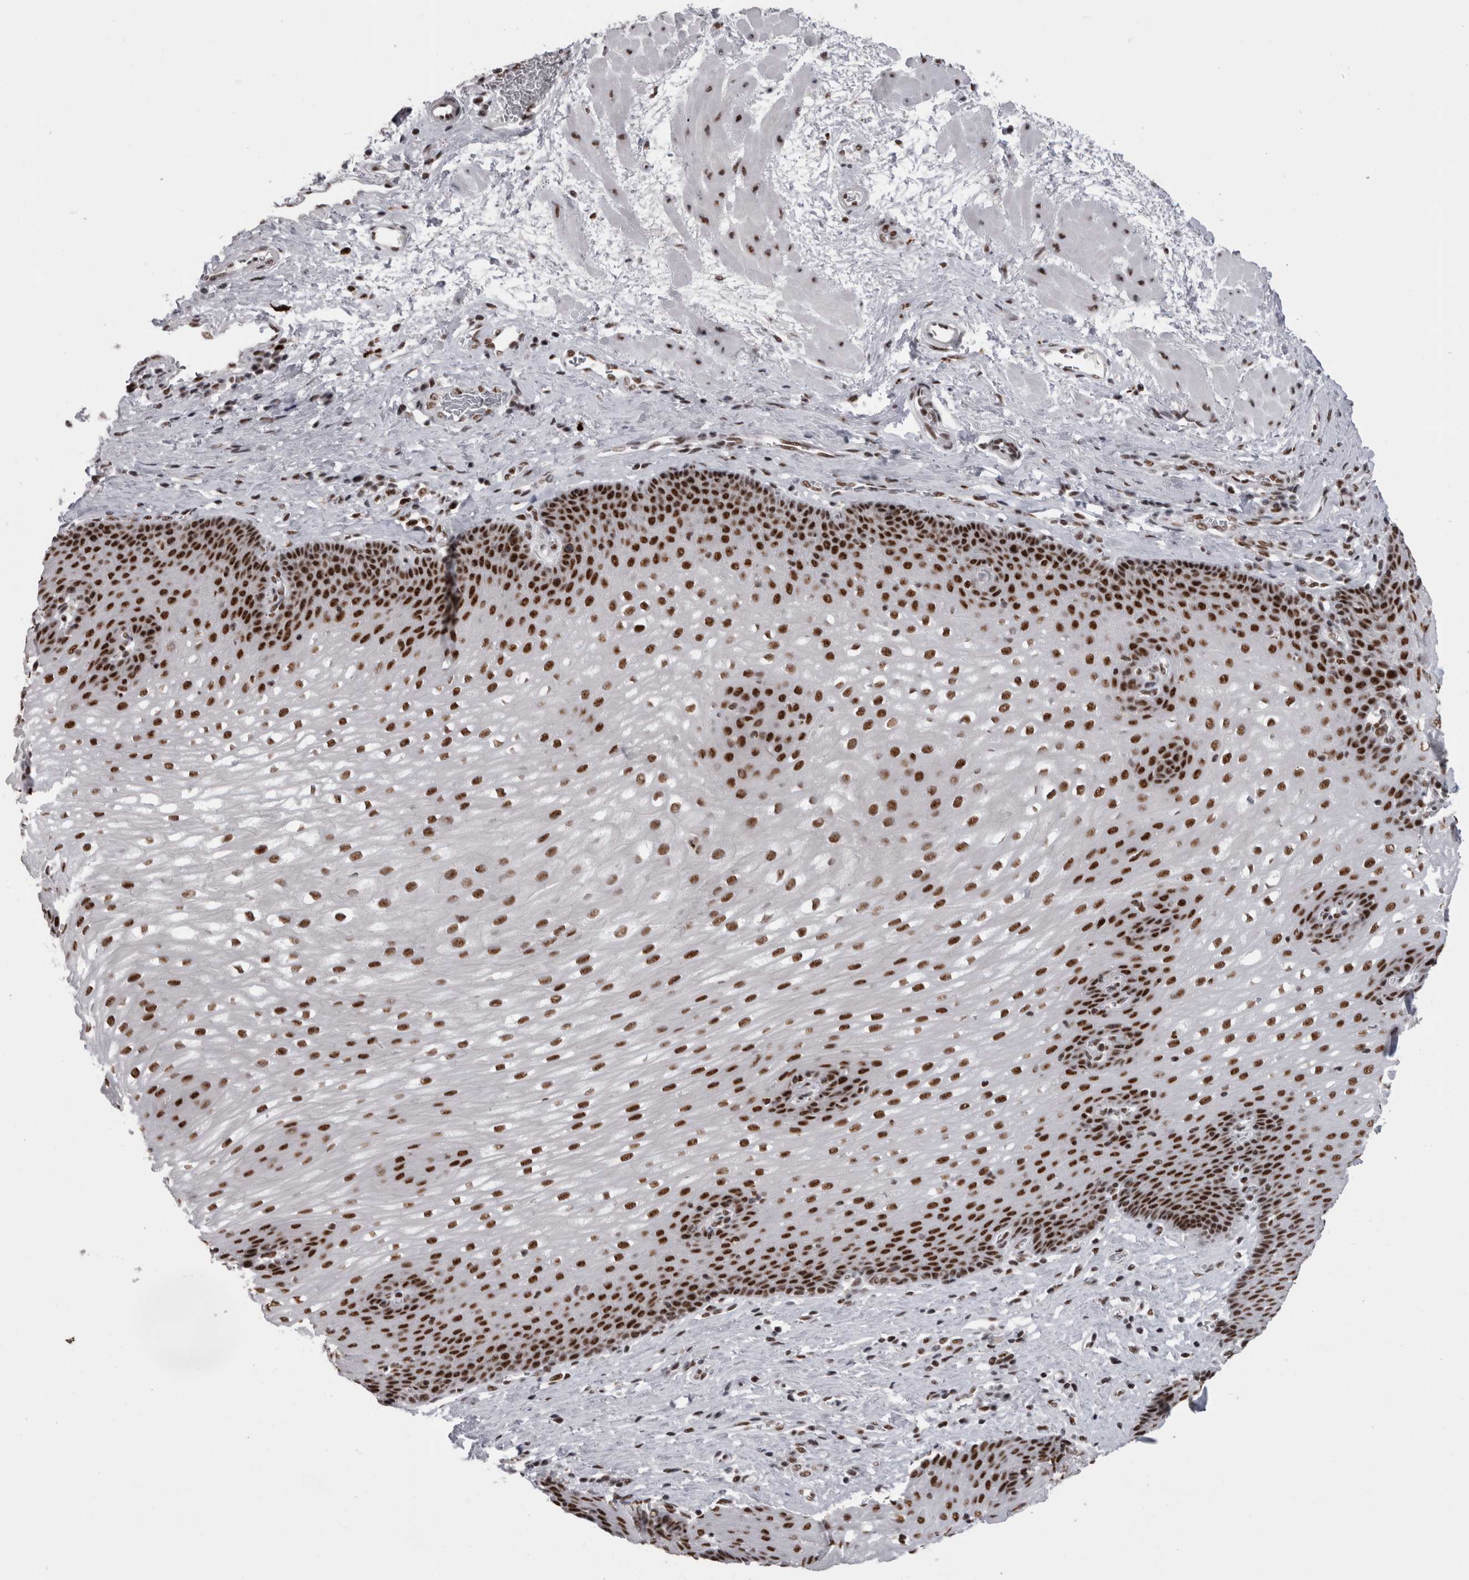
{"staining": {"intensity": "strong", "quantity": ">75%", "location": "nuclear"}, "tissue": "esophagus", "cell_type": "Squamous epithelial cells", "image_type": "normal", "snomed": [{"axis": "morphology", "description": "Normal tissue, NOS"}, {"axis": "topography", "description": "Esophagus"}], "caption": "An image of human esophagus stained for a protein displays strong nuclear brown staining in squamous epithelial cells. (DAB IHC, brown staining for protein, blue staining for nuclei).", "gene": "SNRNP40", "patient": {"sex": "male", "age": 48}}